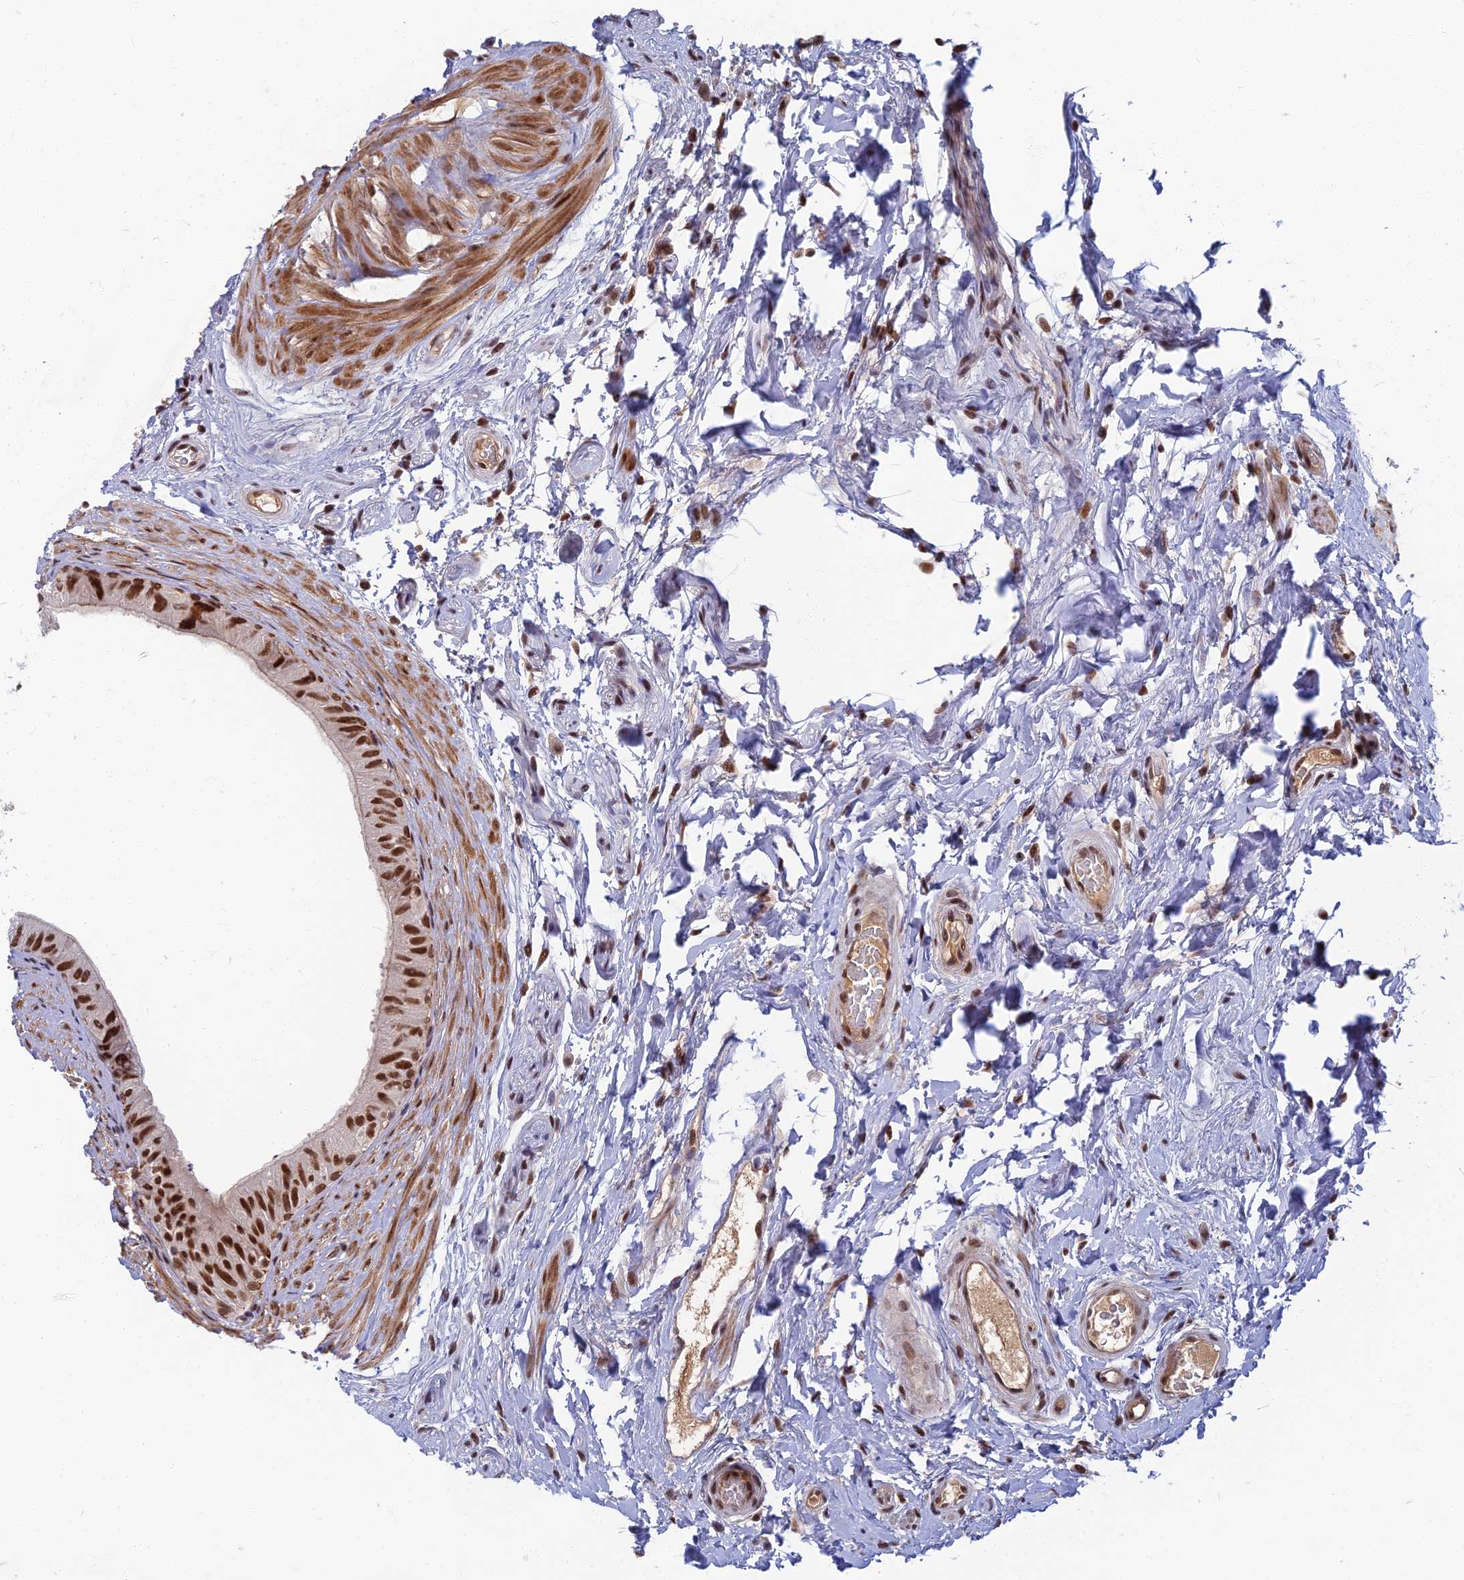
{"staining": {"intensity": "strong", "quantity": ">75%", "location": "nuclear"}, "tissue": "epididymis", "cell_type": "Glandular cells", "image_type": "normal", "snomed": [{"axis": "morphology", "description": "Normal tissue, NOS"}, {"axis": "topography", "description": "Epididymis"}], "caption": "Epididymis stained with a protein marker shows strong staining in glandular cells.", "gene": "TCEA2", "patient": {"sex": "male", "age": 45}}